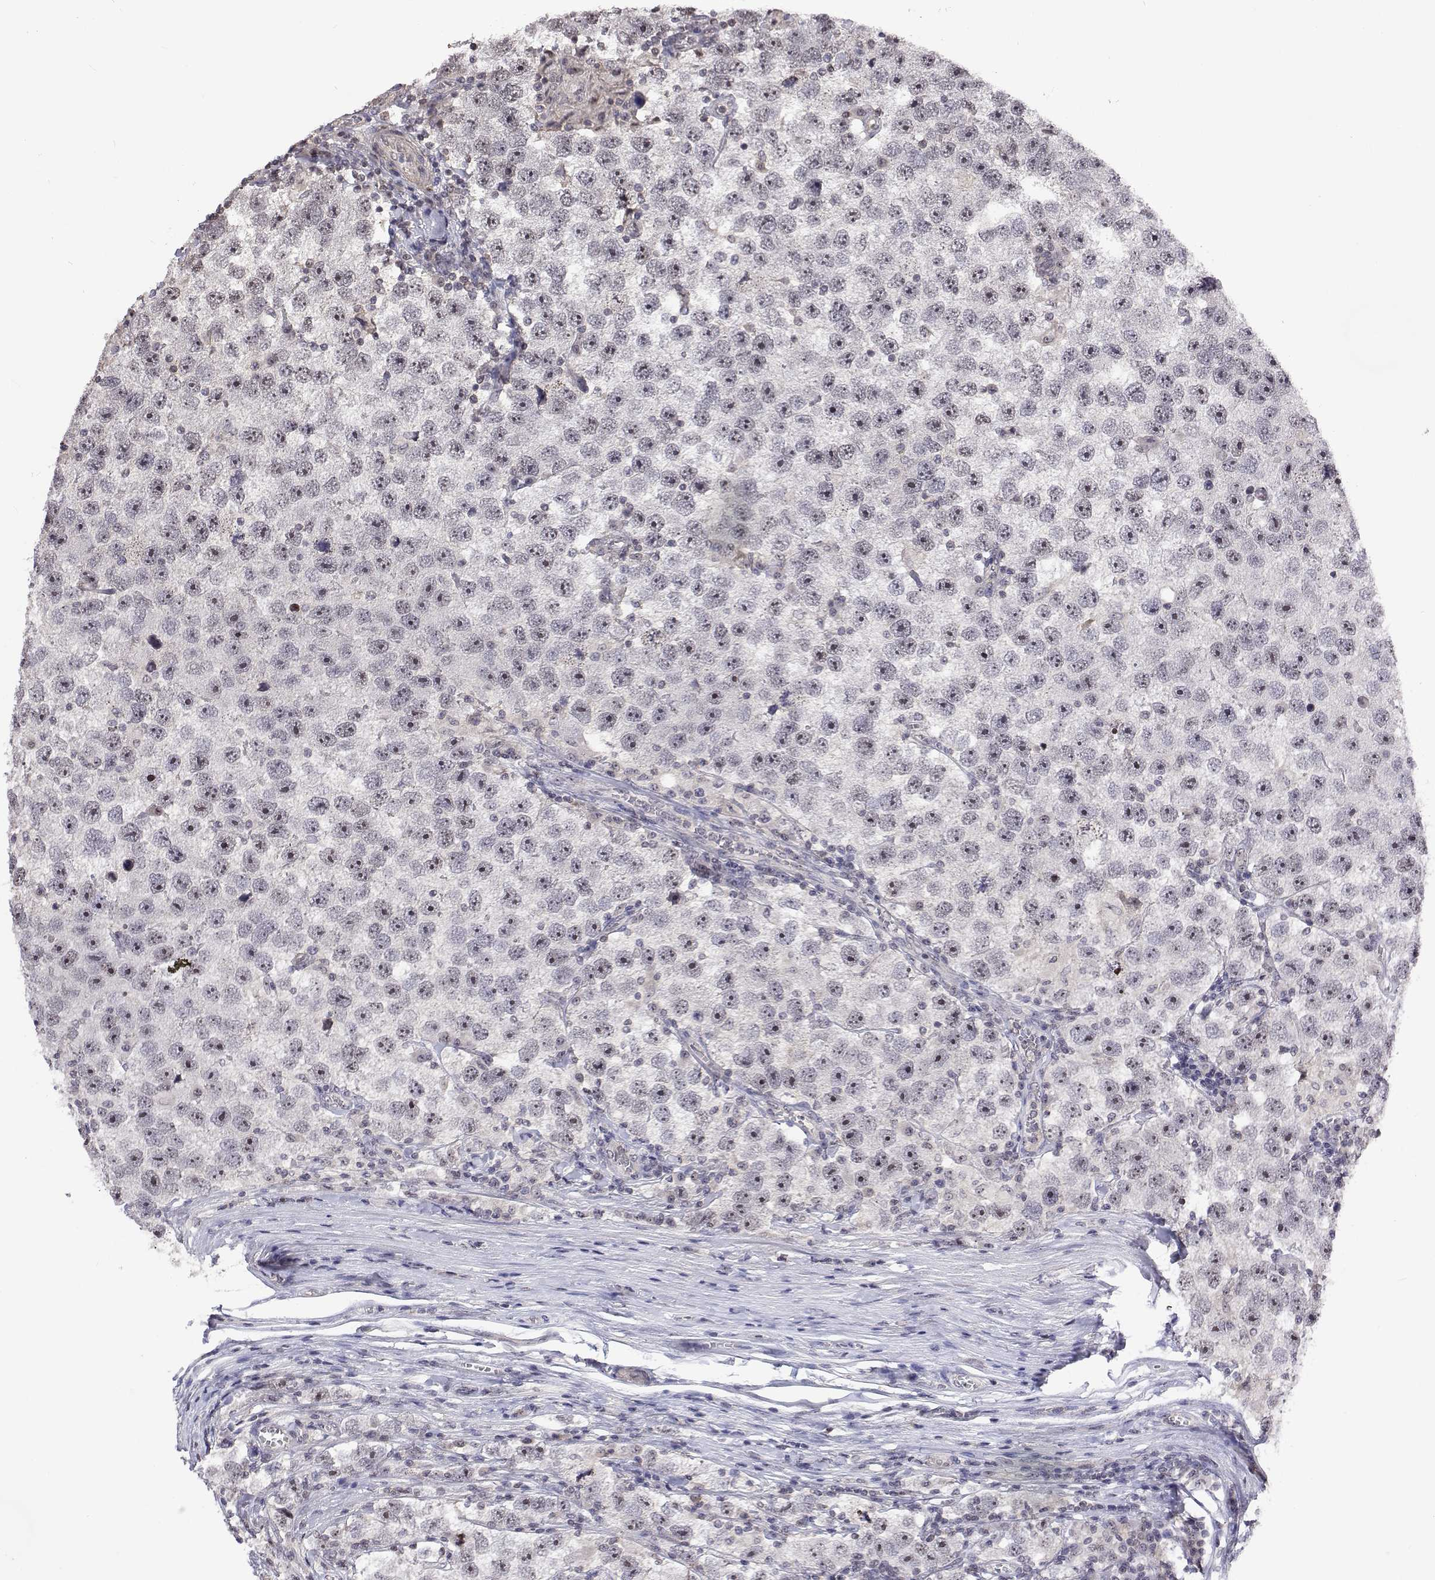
{"staining": {"intensity": "negative", "quantity": "none", "location": "none"}, "tissue": "testis cancer", "cell_type": "Tumor cells", "image_type": "cancer", "snomed": [{"axis": "morphology", "description": "Seminoma, NOS"}, {"axis": "topography", "description": "Testis"}], "caption": "High magnification brightfield microscopy of testis cancer (seminoma) stained with DAB (3,3'-diaminobenzidine) (brown) and counterstained with hematoxylin (blue): tumor cells show no significant positivity.", "gene": "NHP2", "patient": {"sex": "male", "age": 26}}